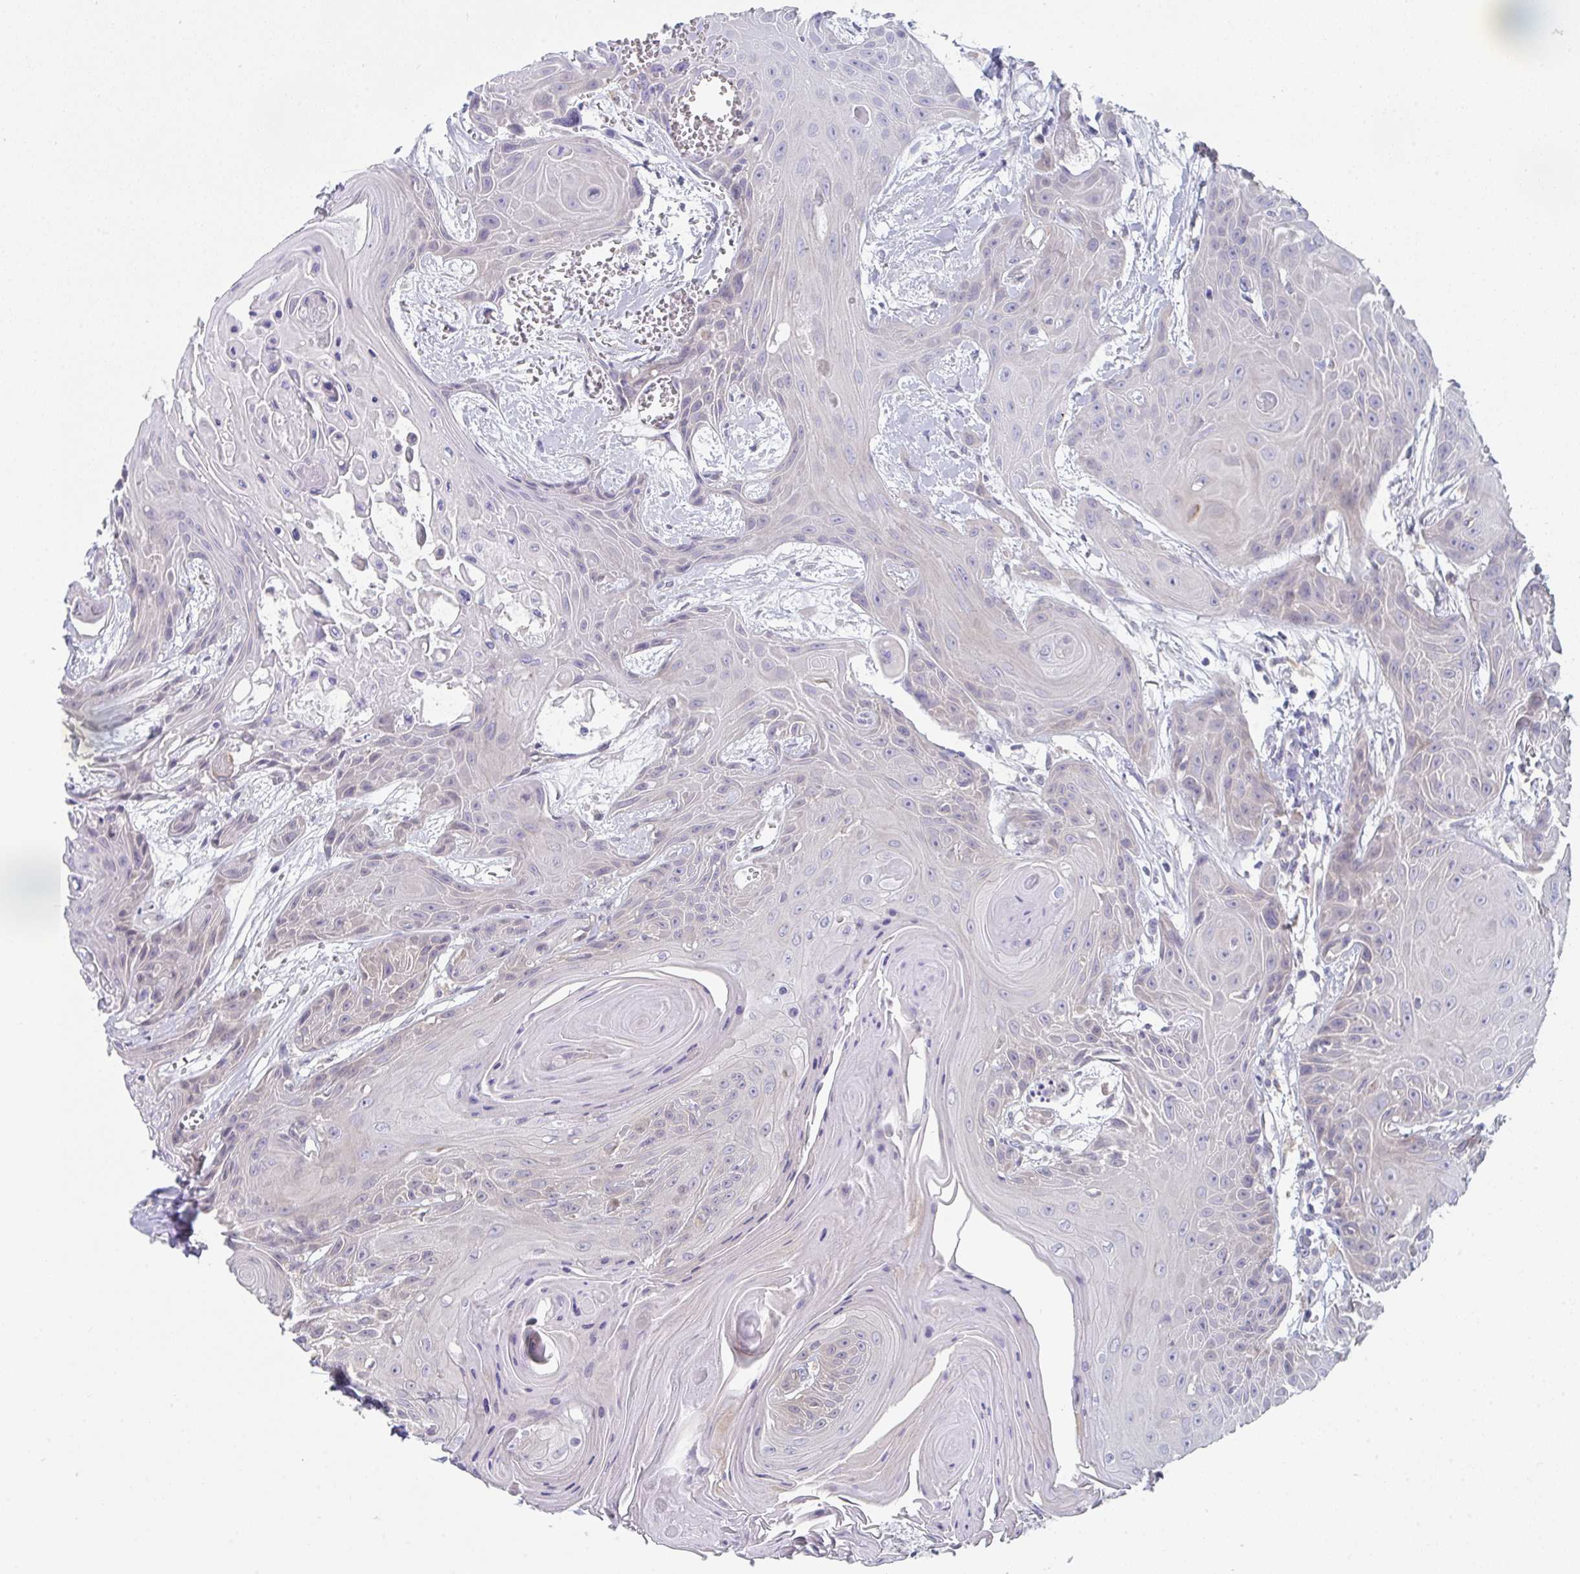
{"staining": {"intensity": "negative", "quantity": "none", "location": "none"}, "tissue": "head and neck cancer", "cell_type": "Tumor cells", "image_type": "cancer", "snomed": [{"axis": "morphology", "description": "Squamous cell carcinoma, NOS"}, {"axis": "topography", "description": "Head-Neck"}], "caption": "IHC of human head and neck cancer displays no positivity in tumor cells.", "gene": "PTPRD", "patient": {"sex": "female", "age": 73}}